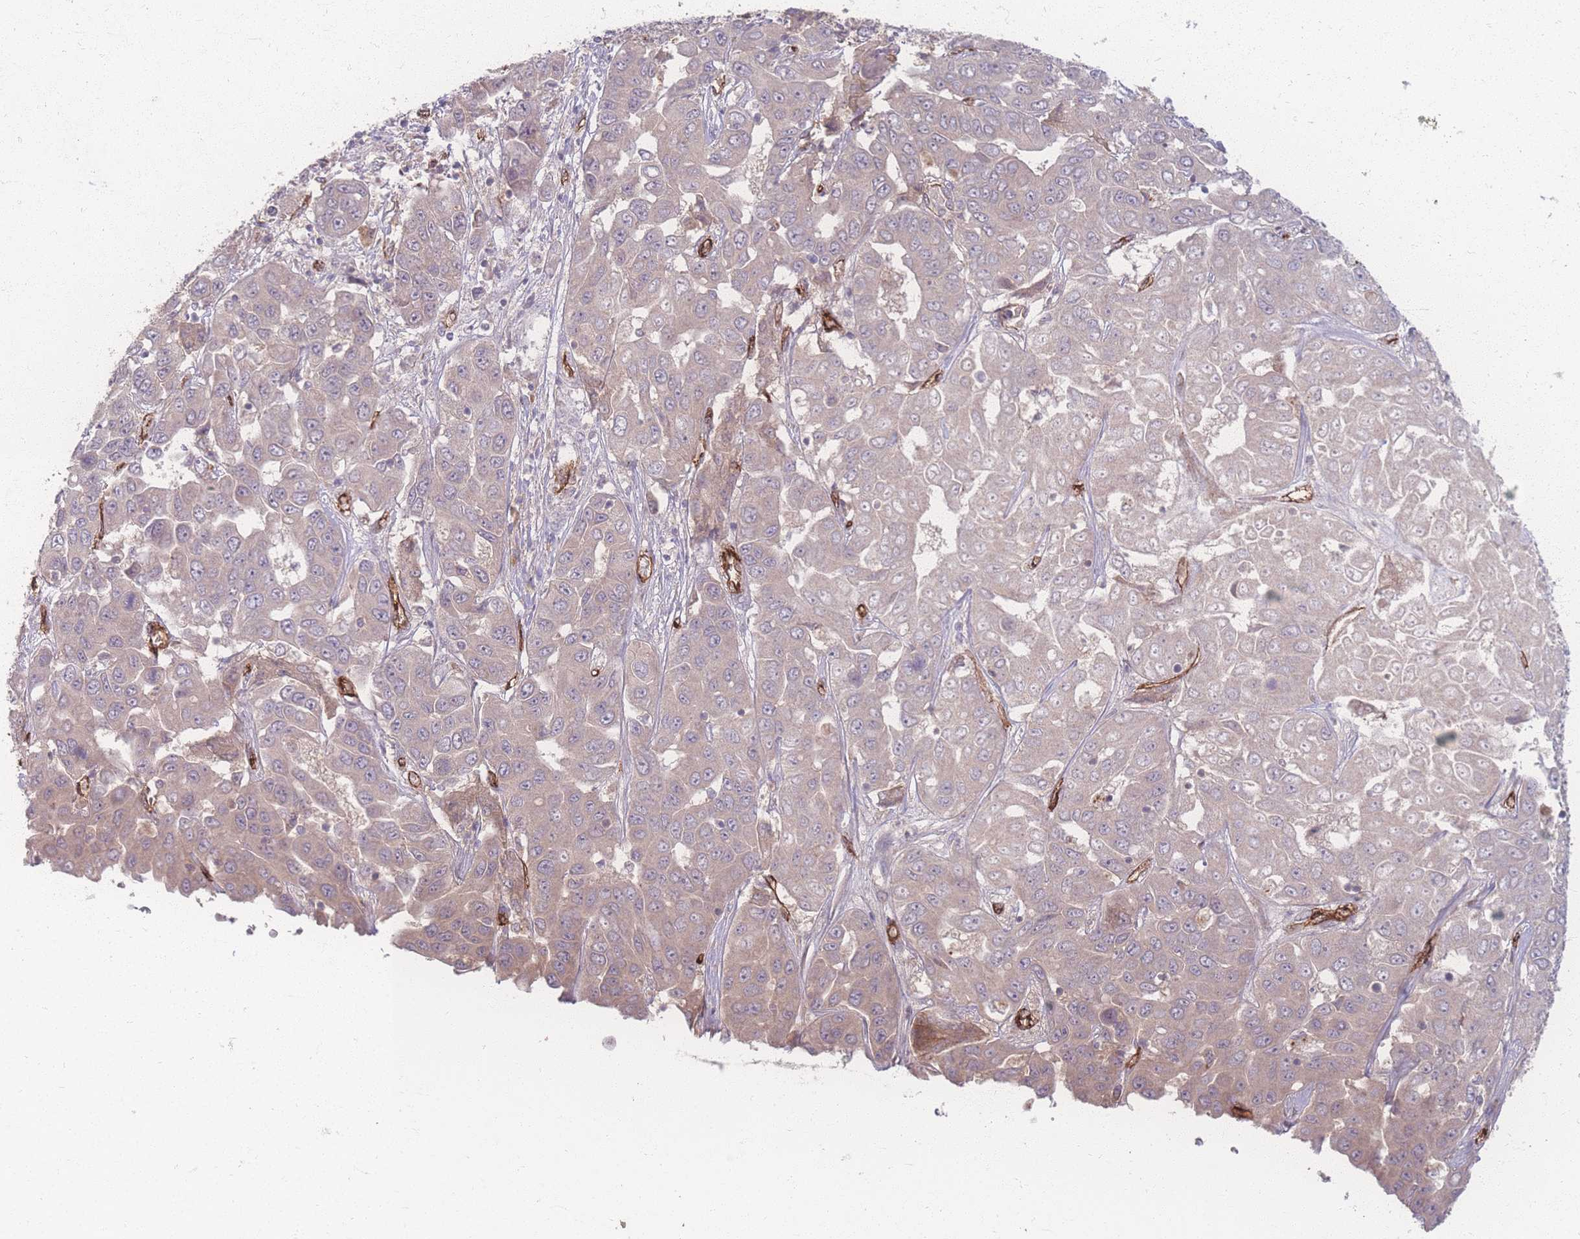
{"staining": {"intensity": "negative", "quantity": "none", "location": "none"}, "tissue": "liver cancer", "cell_type": "Tumor cells", "image_type": "cancer", "snomed": [{"axis": "morphology", "description": "Cholangiocarcinoma"}, {"axis": "topography", "description": "Liver"}], "caption": "Image shows no protein positivity in tumor cells of liver cancer (cholangiocarcinoma) tissue.", "gene": "INSR", "patient": {"sex": "female", "age": 52}}